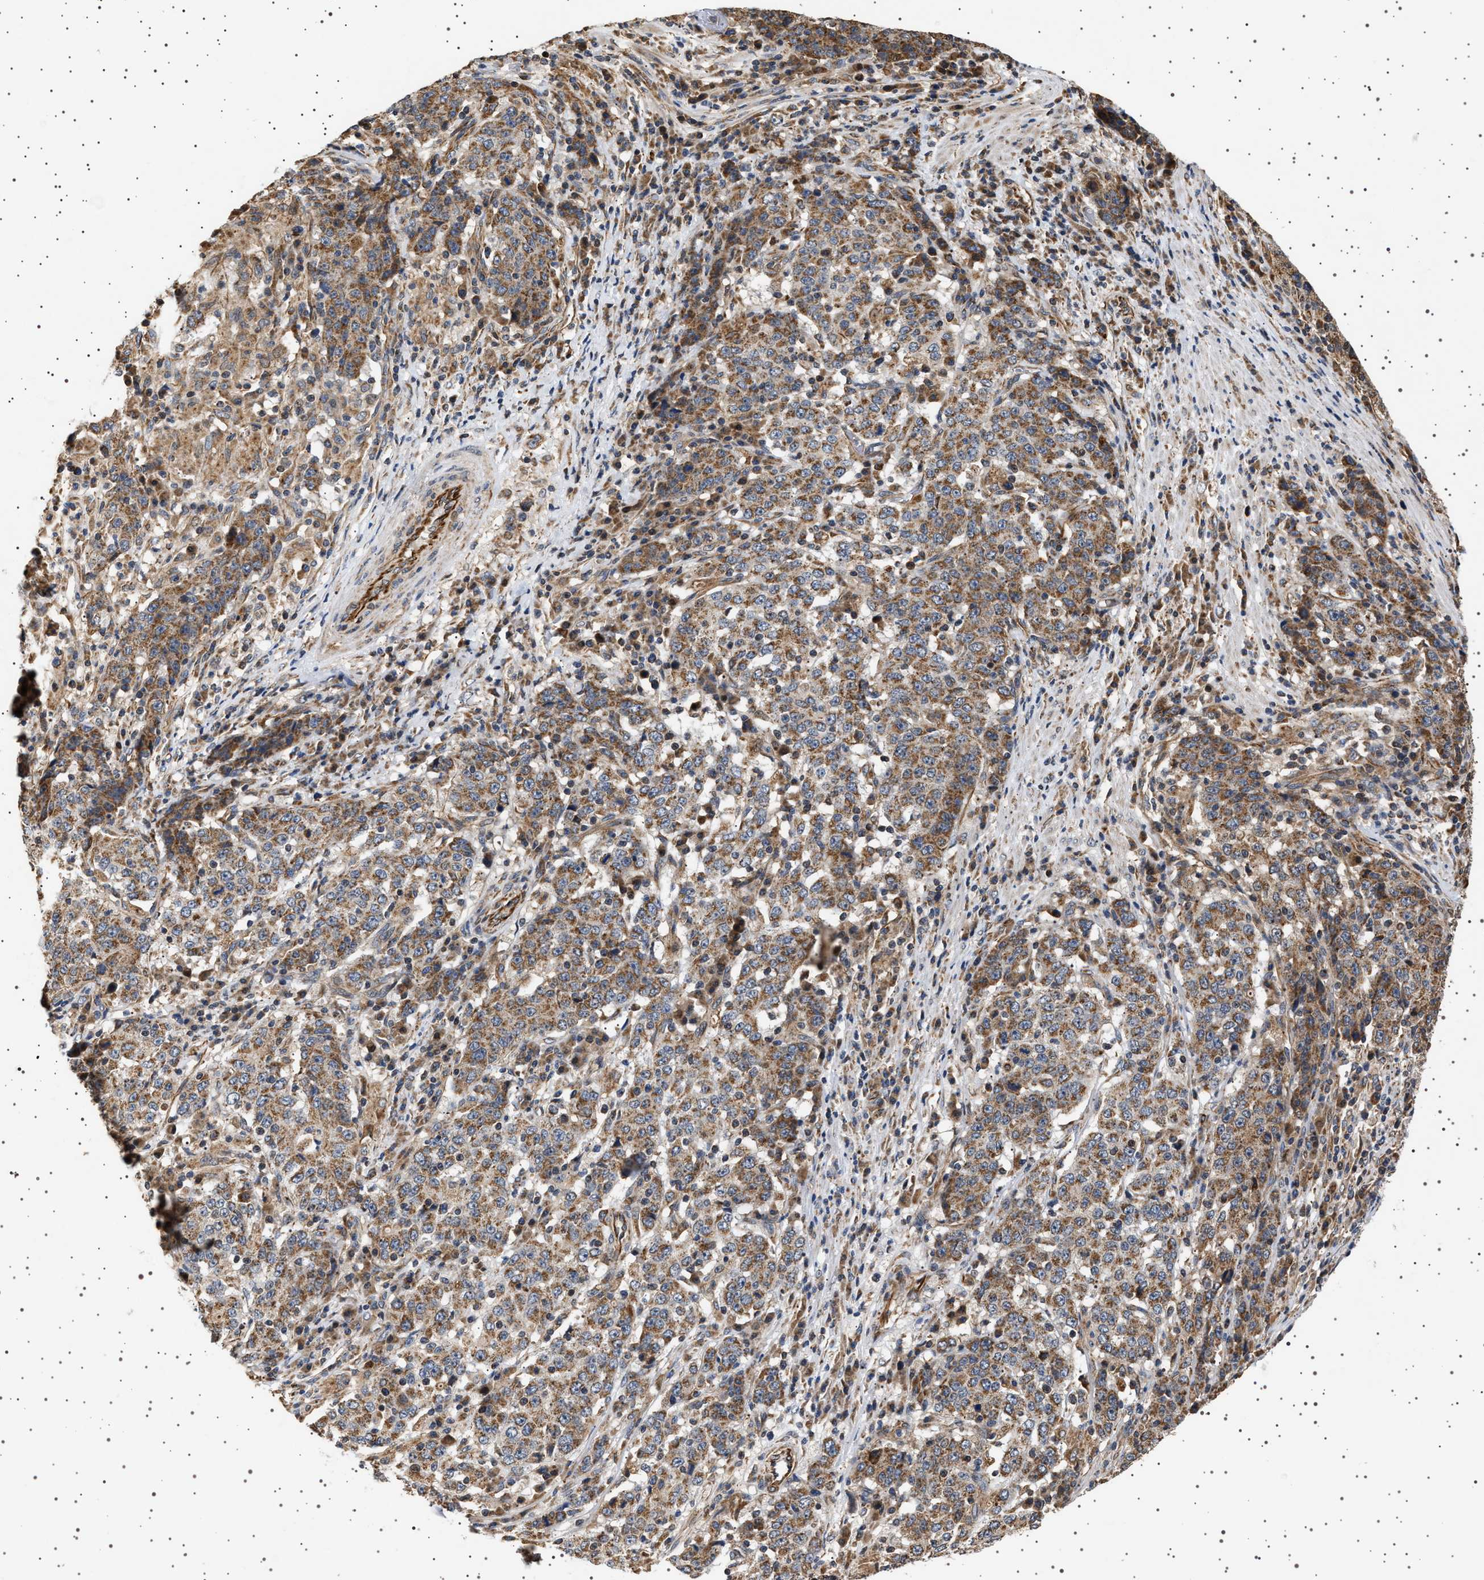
{"staining": {"intensity": "moderate", "quantity": ">75%", "location": "cytoplasmic/membranous"}, "tissue": "stomach cancer", "cell_type": "Tumor cells", "image_type": "cancer", "snomed": [{"axis": "morphology", "description": "Adenocarcinoma, NOS"}, {"axis": "topography", "description": "Stomach"}], "caption": "Stomach cancer stained for a protein exhibits moderate cytoplasmic/membranous positivity in tumor cells.", "gene": "TRUB2", "patient": {"sex": "male", "age": 59}}